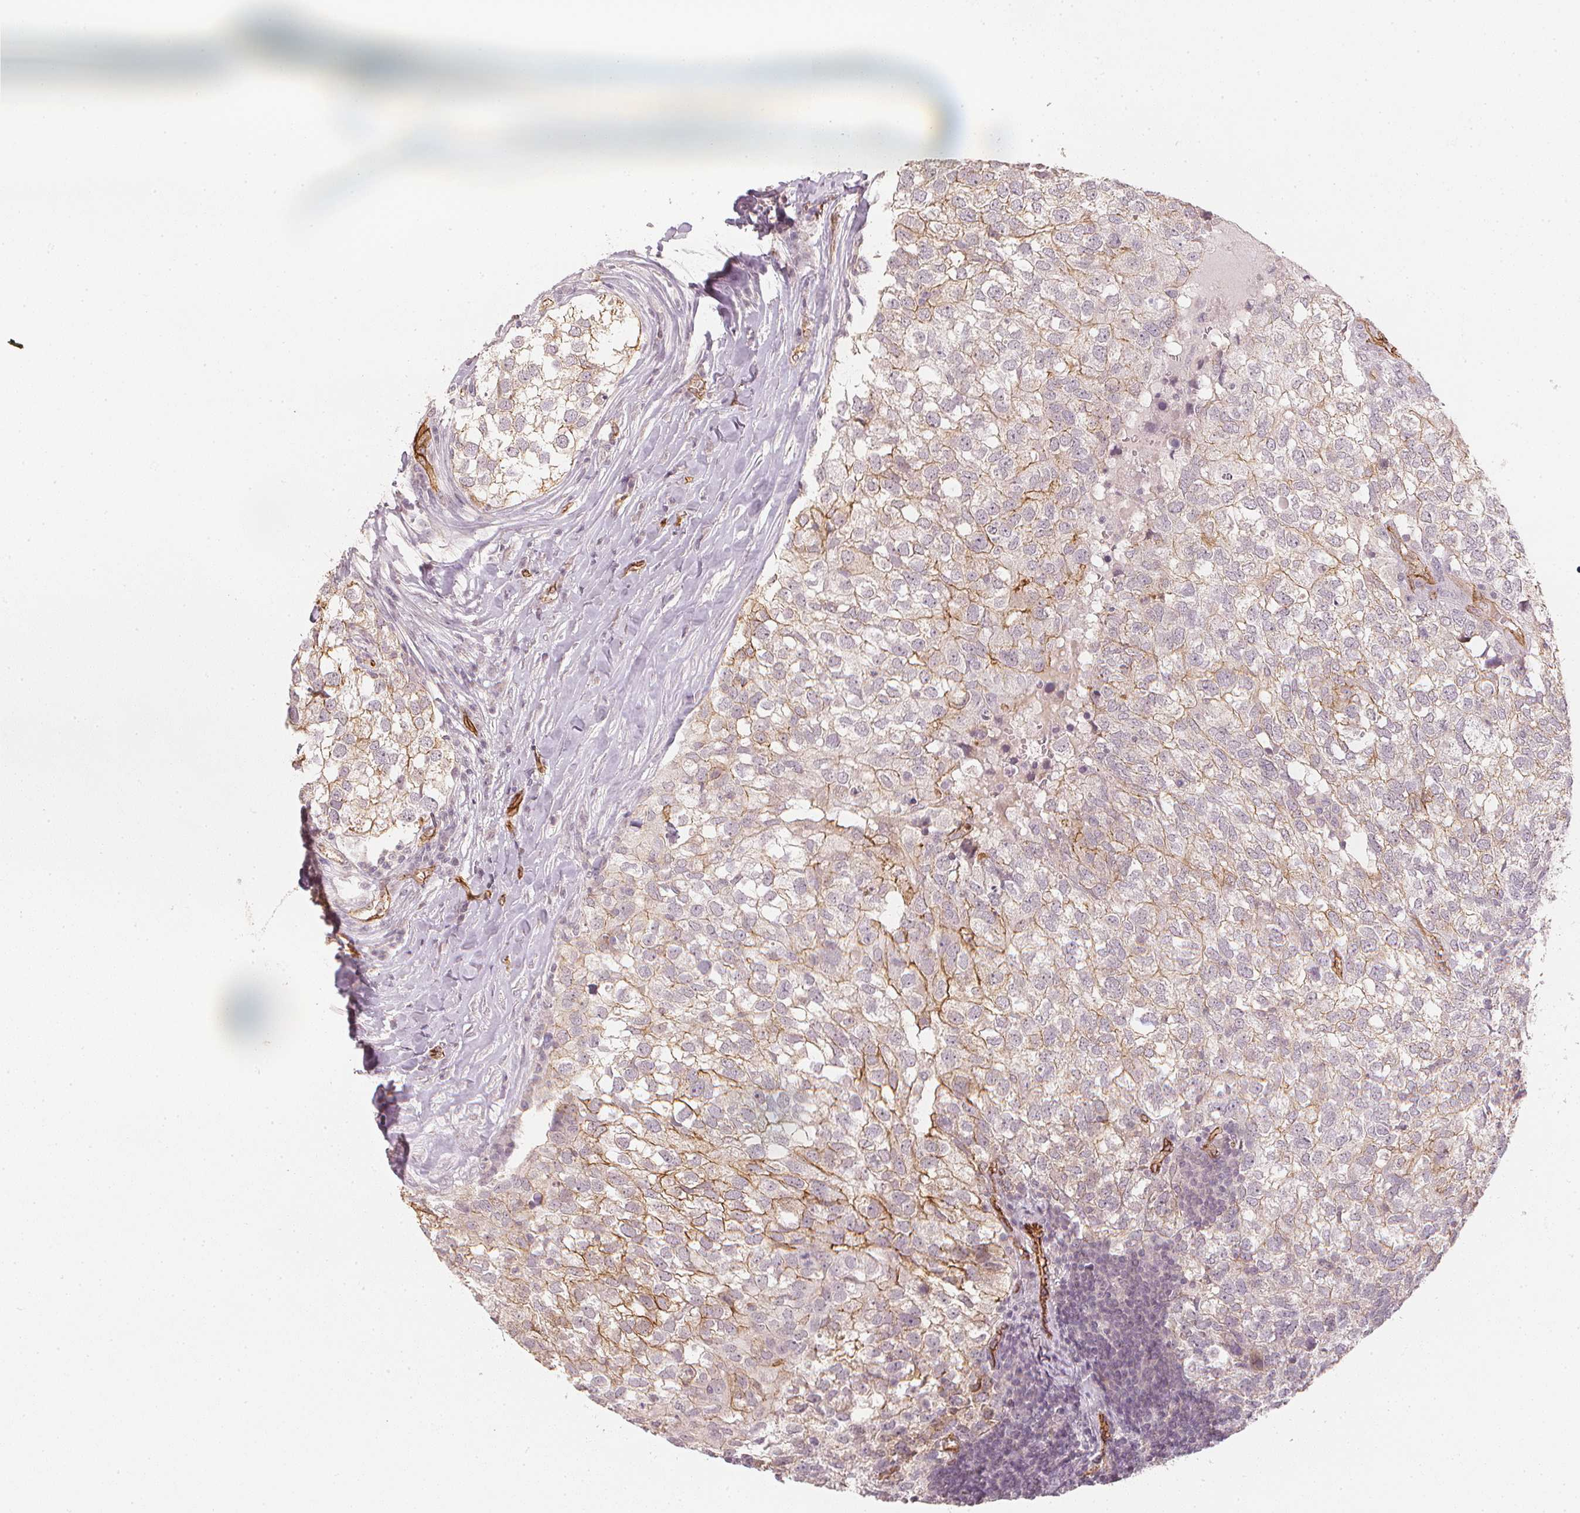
{"staining": {"intensity": "moderate", "quantity": "<25%", "location": "cytoplasmic/membranous"}, "tissue": "breast cancer", "cell_type": "Tumor cells", "image_type": "cancer", "snomed": [{"axis": "morphology", "description": "Duct carcinoma"}, {"axis": "topography", "description": "Breast"}], "caption": "The immunohistochemical stain labels moderate cytoplasmic/membranous positivity in tumor cells of breast infiltrating ductal carcinoma tissue.", "gene": "CIB1", "patient": {"sex": "female", "age": 30}}